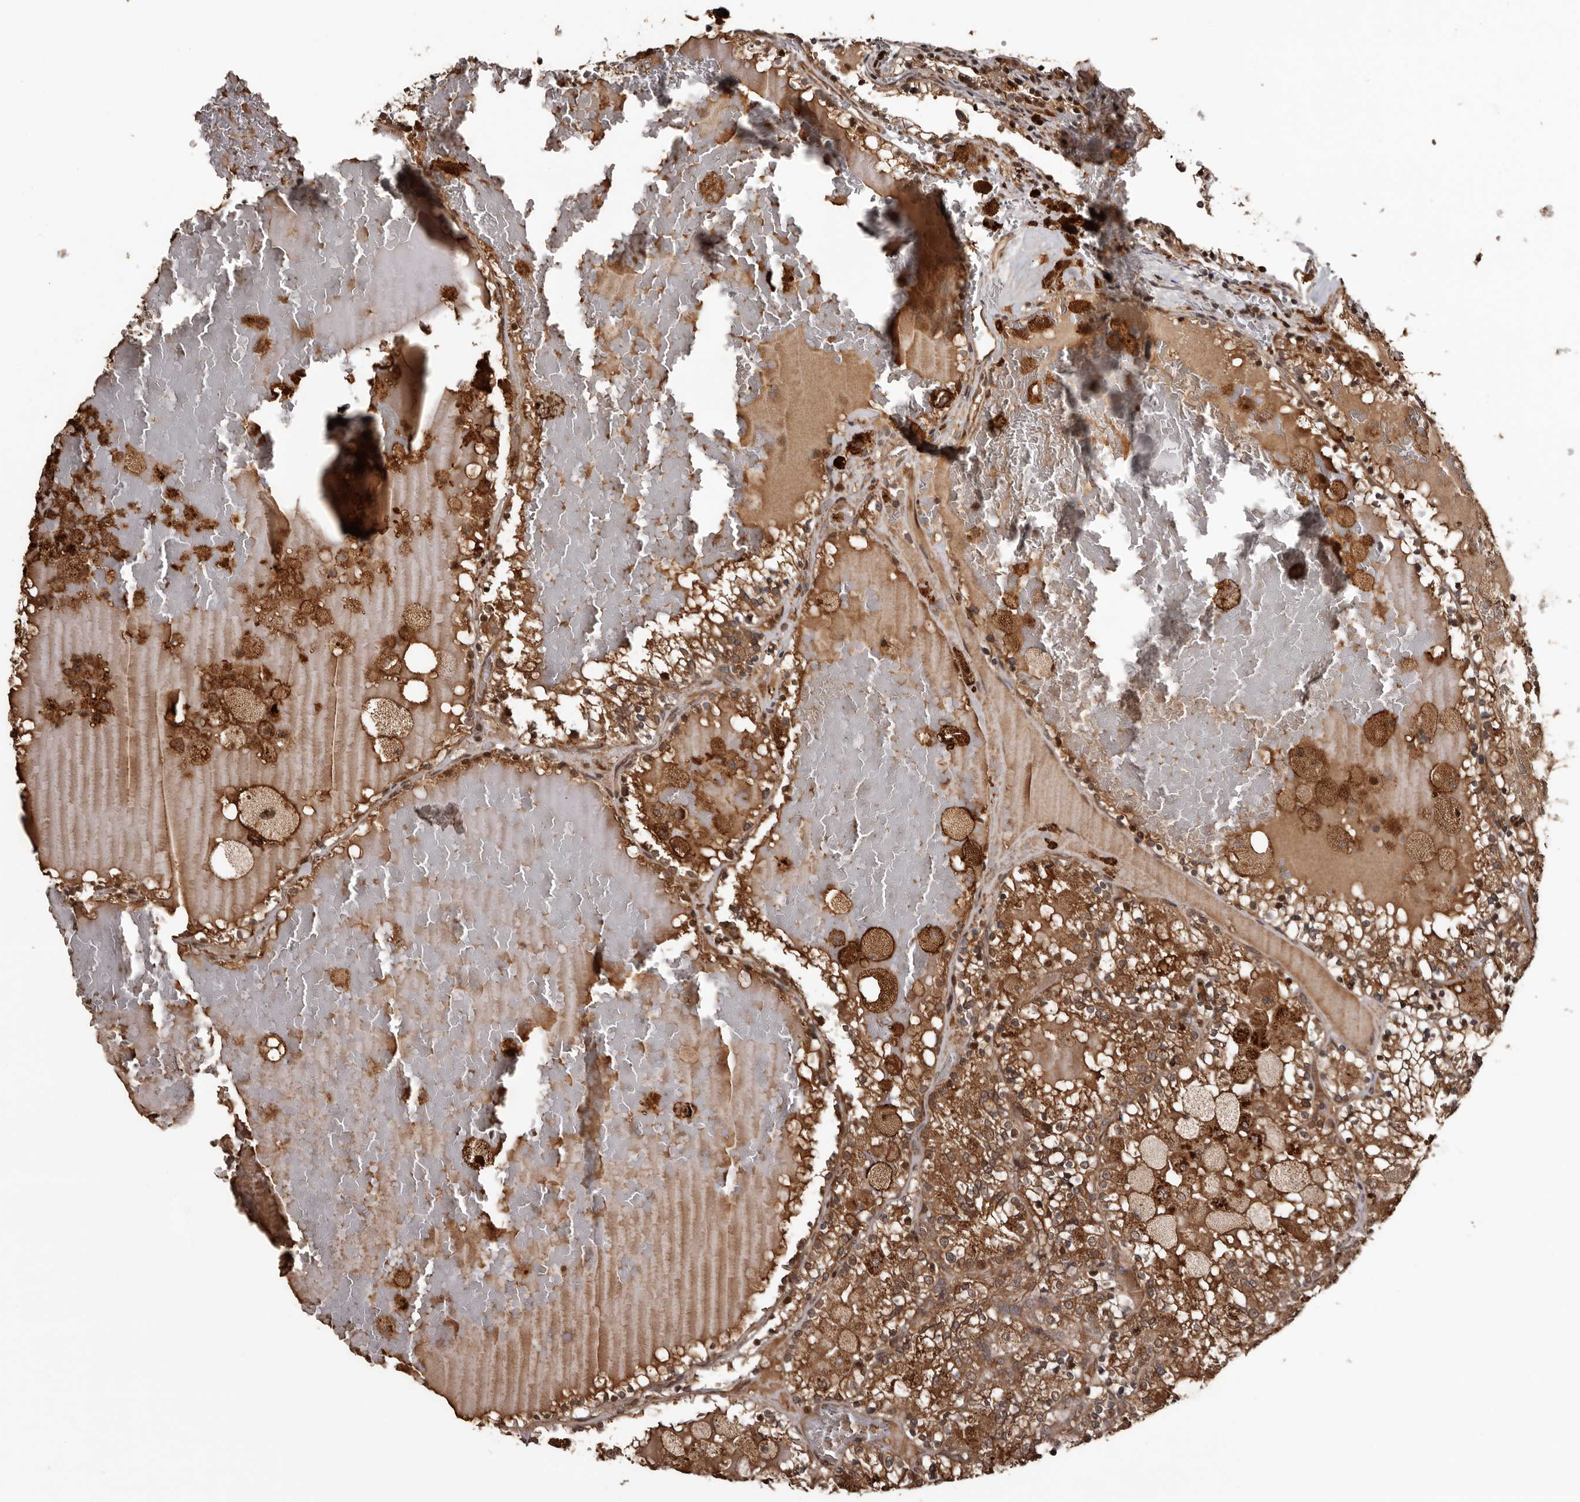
{"staining": {"intensity": "moderate", "quantity": ">75%", "location": "cytoplasmic/membranous,nuclear"}, "tissue": "renal cancer", "cell_type": "Tumor cells", "image_type": "cancer", "snomed": [{"axis": "morphology", "description": "Adenocarcinoma, NOS"}, {"axis": "topography", "description": "Kidney"}], "caption": "High-magnification brightfield microscopy of renal adenocarcinoma stained with DAB (3,3'-diaminobenzidine) (brown) and counterstained with hematoxylin (blue). tumor cells exhibit moderate cytoplasmic/membranous and nuclear positivity is seen in about>75% of cells.", "gene": "SERTAD4", "patient": {"sex": "female", "age": 56}}